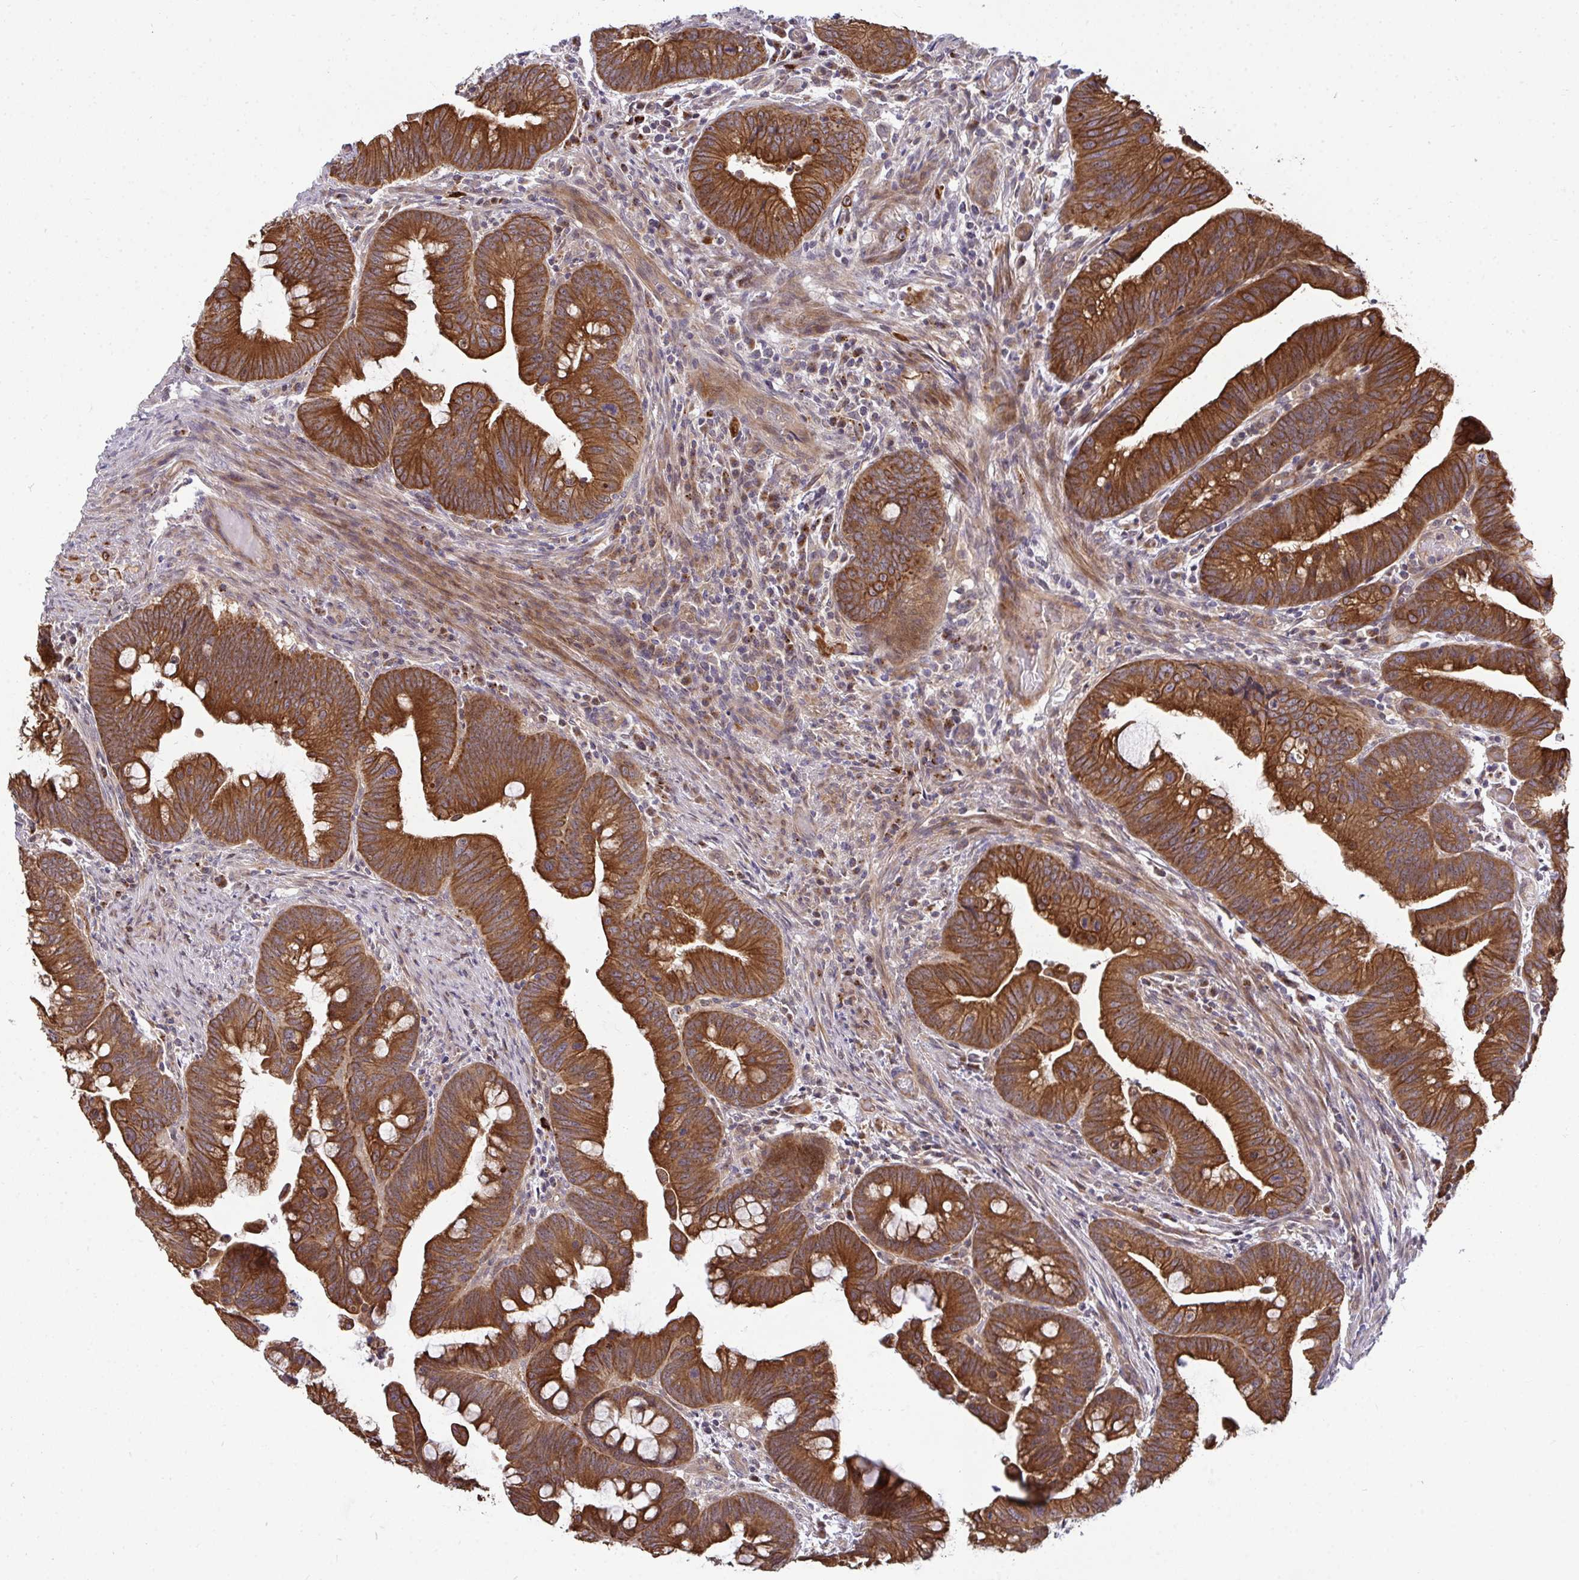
{"staining": {"intensity": "strong", "quantity": ">75%", "location": "cytoplasmic/membranous"}, "tissue": "colorectal cancer", "cell_type": "Tumor cells", "image_type": "cancer", "snomed": [{"axis": "morphology", "description": "Adenocarcinoma, NOS"}, {"axis": "topography", "description": "Colon"}], "caption": "Colorectal adenocarcinoma stained with a brown dye exhibits strong cytoplasmic/membranous positive expression in approximately >75% of tumor cells.", "gene": "TRIM44", "patient": {"sex": "male", "age": 62}}